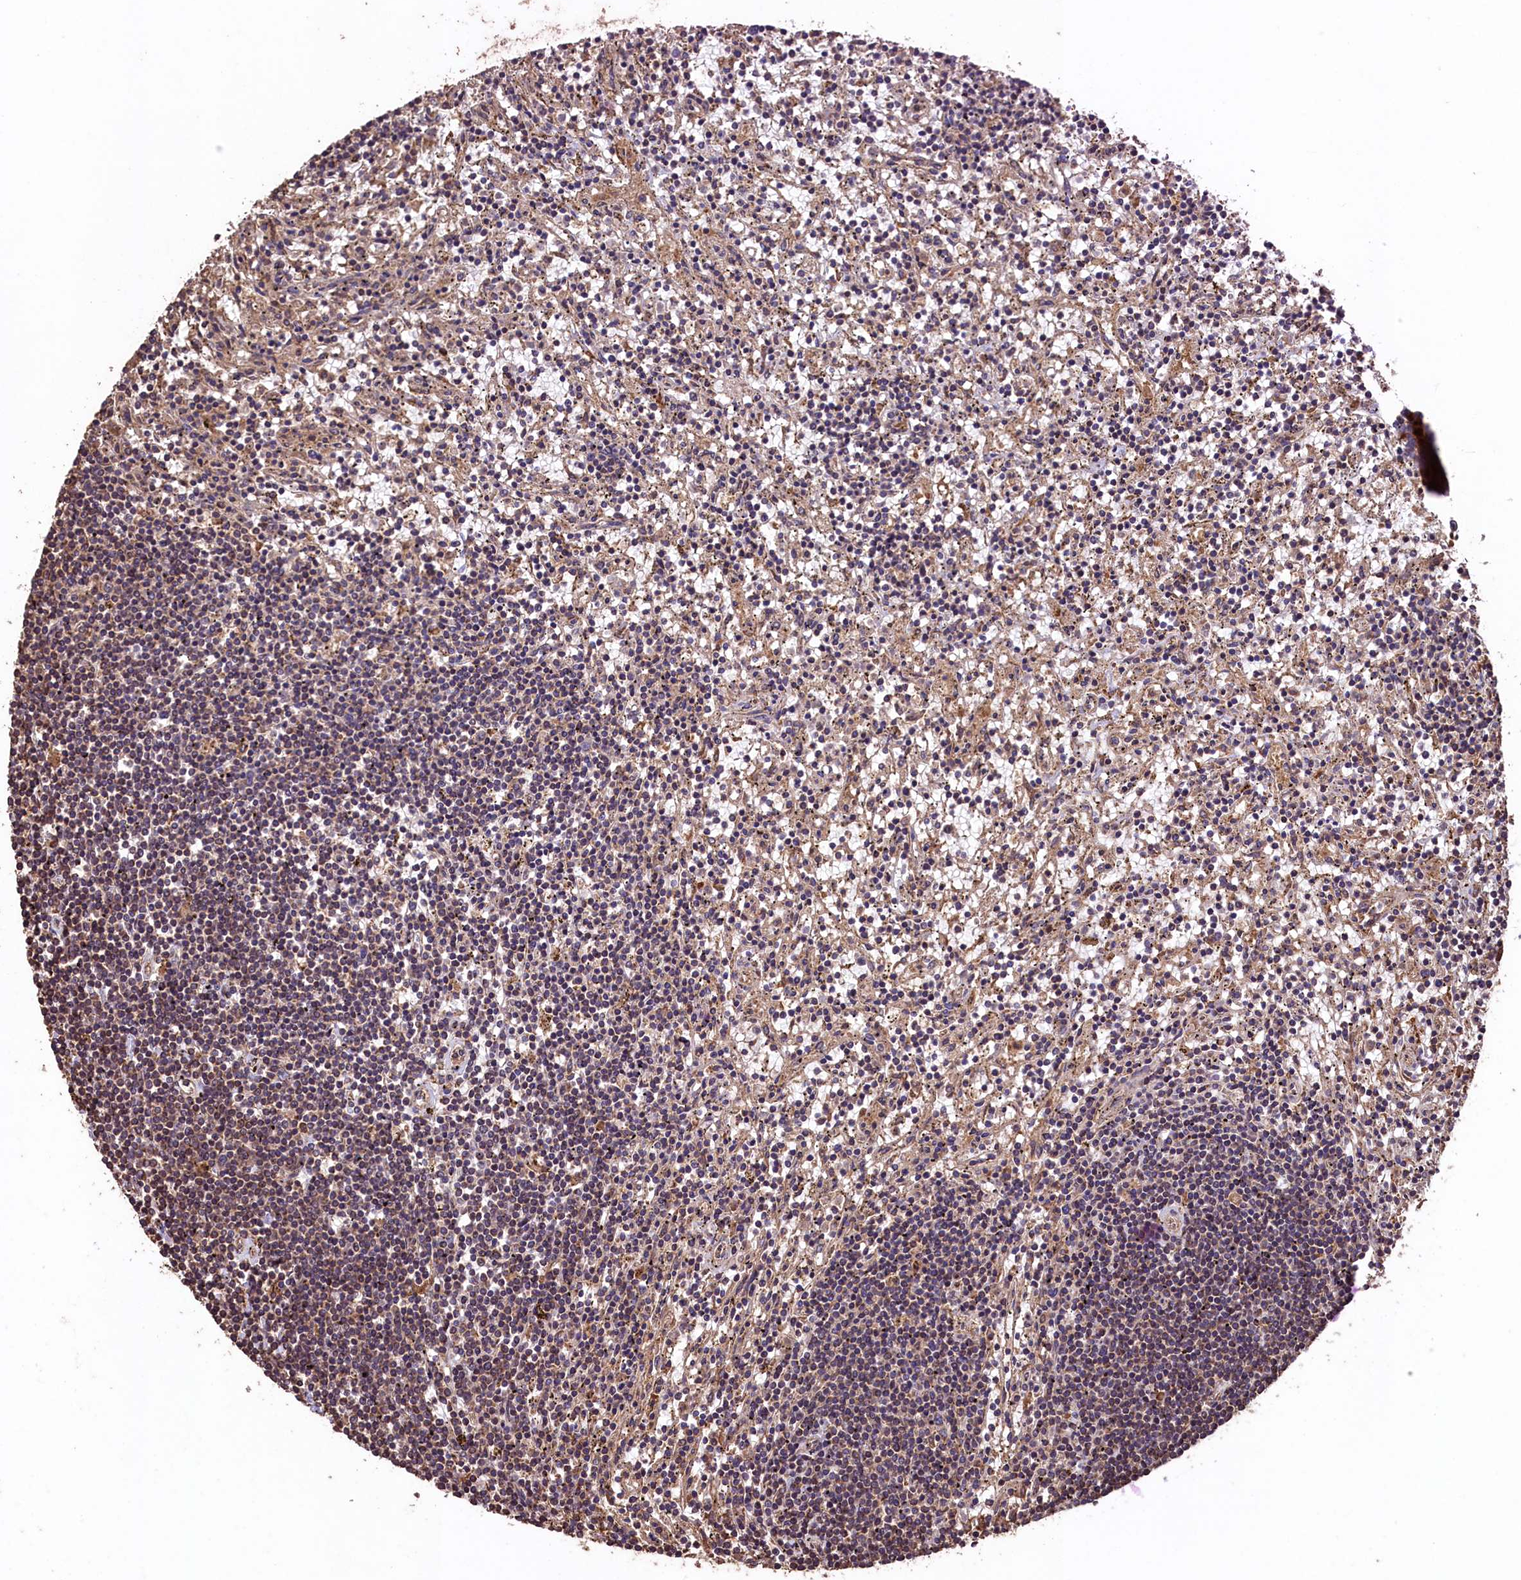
{"staining": {"intensity": "weak", "quantity": "25%-75%", "location": "cytoplasmic/membranous"}, "tissue": "lymphoma", "cell_type": "Tumor cells", "image_type": "cancer", "snomed": [{"axis": "morphology", "description": "Malignant lymphoma, non-Hodgkin's type, Low grade"}, {"axis": "topography", "description": "Spleen"}], "caption": "Brown immunohistochemical staining in malignant lymphoma, non-Hodgkin's type (low-grade) exhibits weak cytoplasmic/membranous expression in about 25%-75% of tumor cells.", "gene": "TMEM98", "patient": {"sex": "male", "age": 76}}